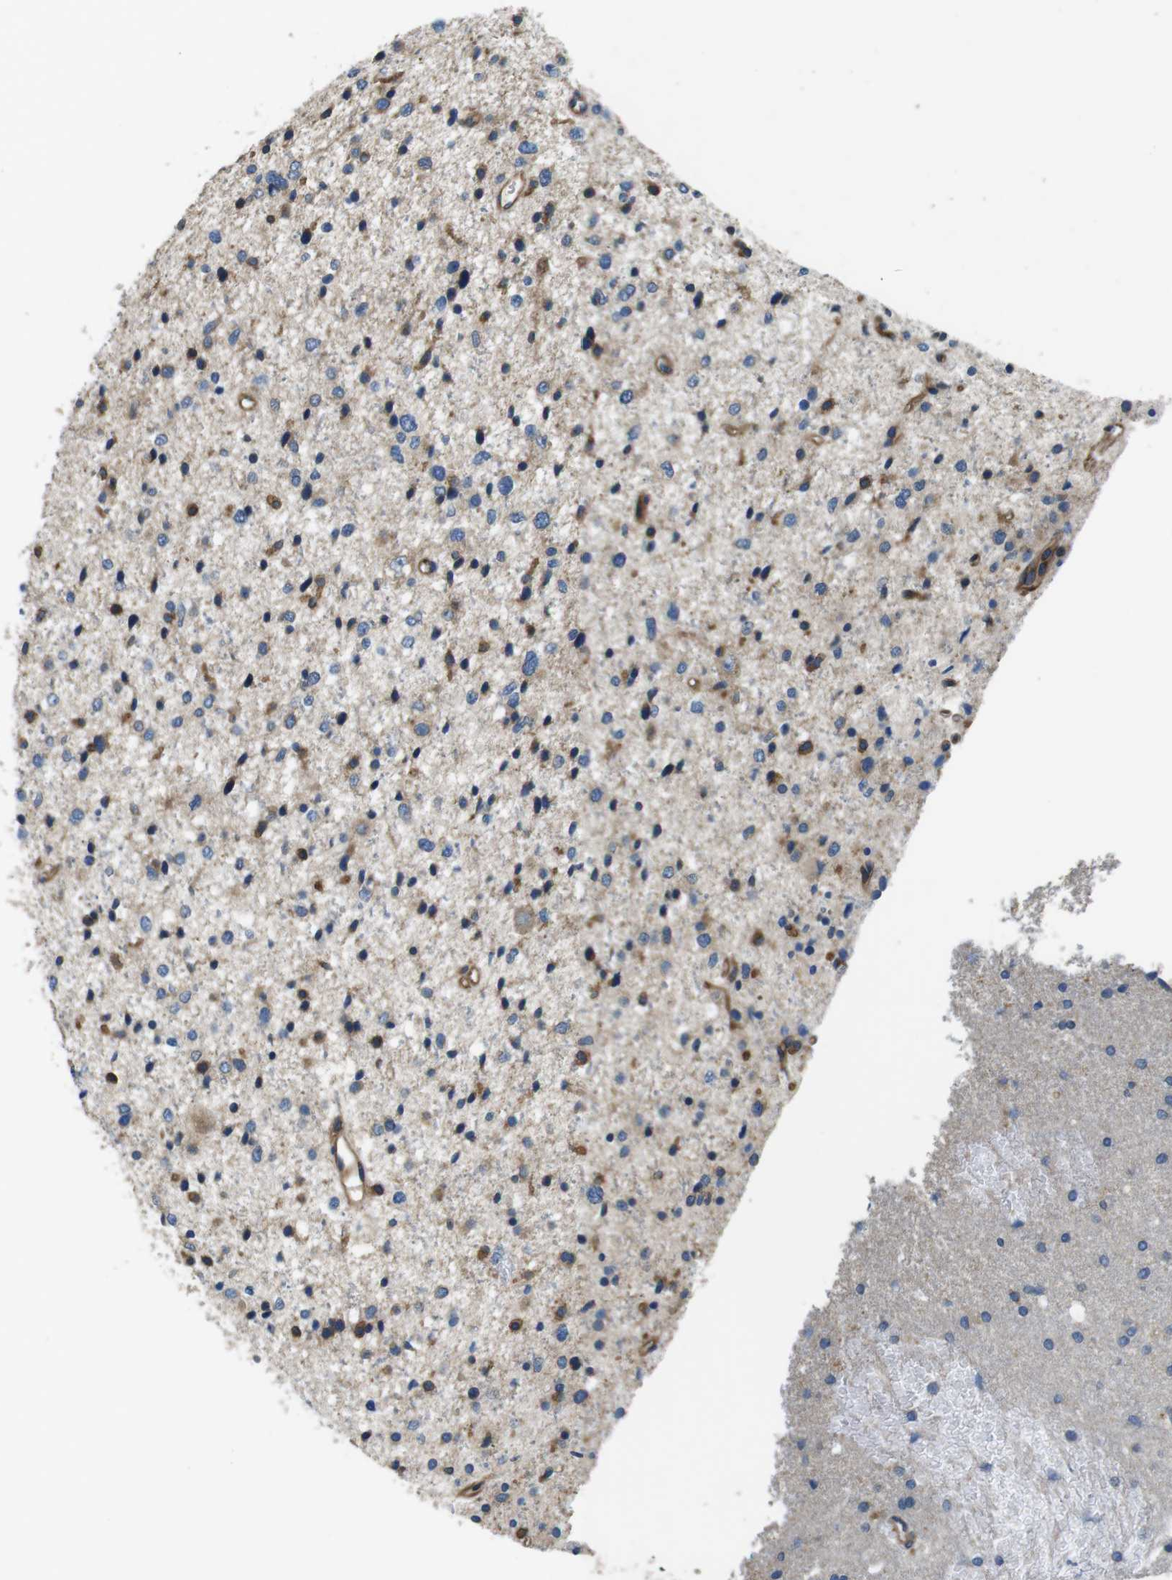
{"staining": {"intensity": "moderate", "quantity": "<25%", "location": "cytoplasmic/membranous"}, "tissue": "glioma", "cell_type": "Tumor cells", "image_type": "cancer", "snomed": [{"axis": "morphology", "description": "Glioma, malignant, Low grade"}, {"axis": "topography", "description": "Brain"}], "caption": "Moderate cytoplasmic/membranous staining for a protein is present in approximately <25% of tumor cells of glioma using IHC.", "gene": "DENND4C", "patient": {"sex": "female", "age": 37}}